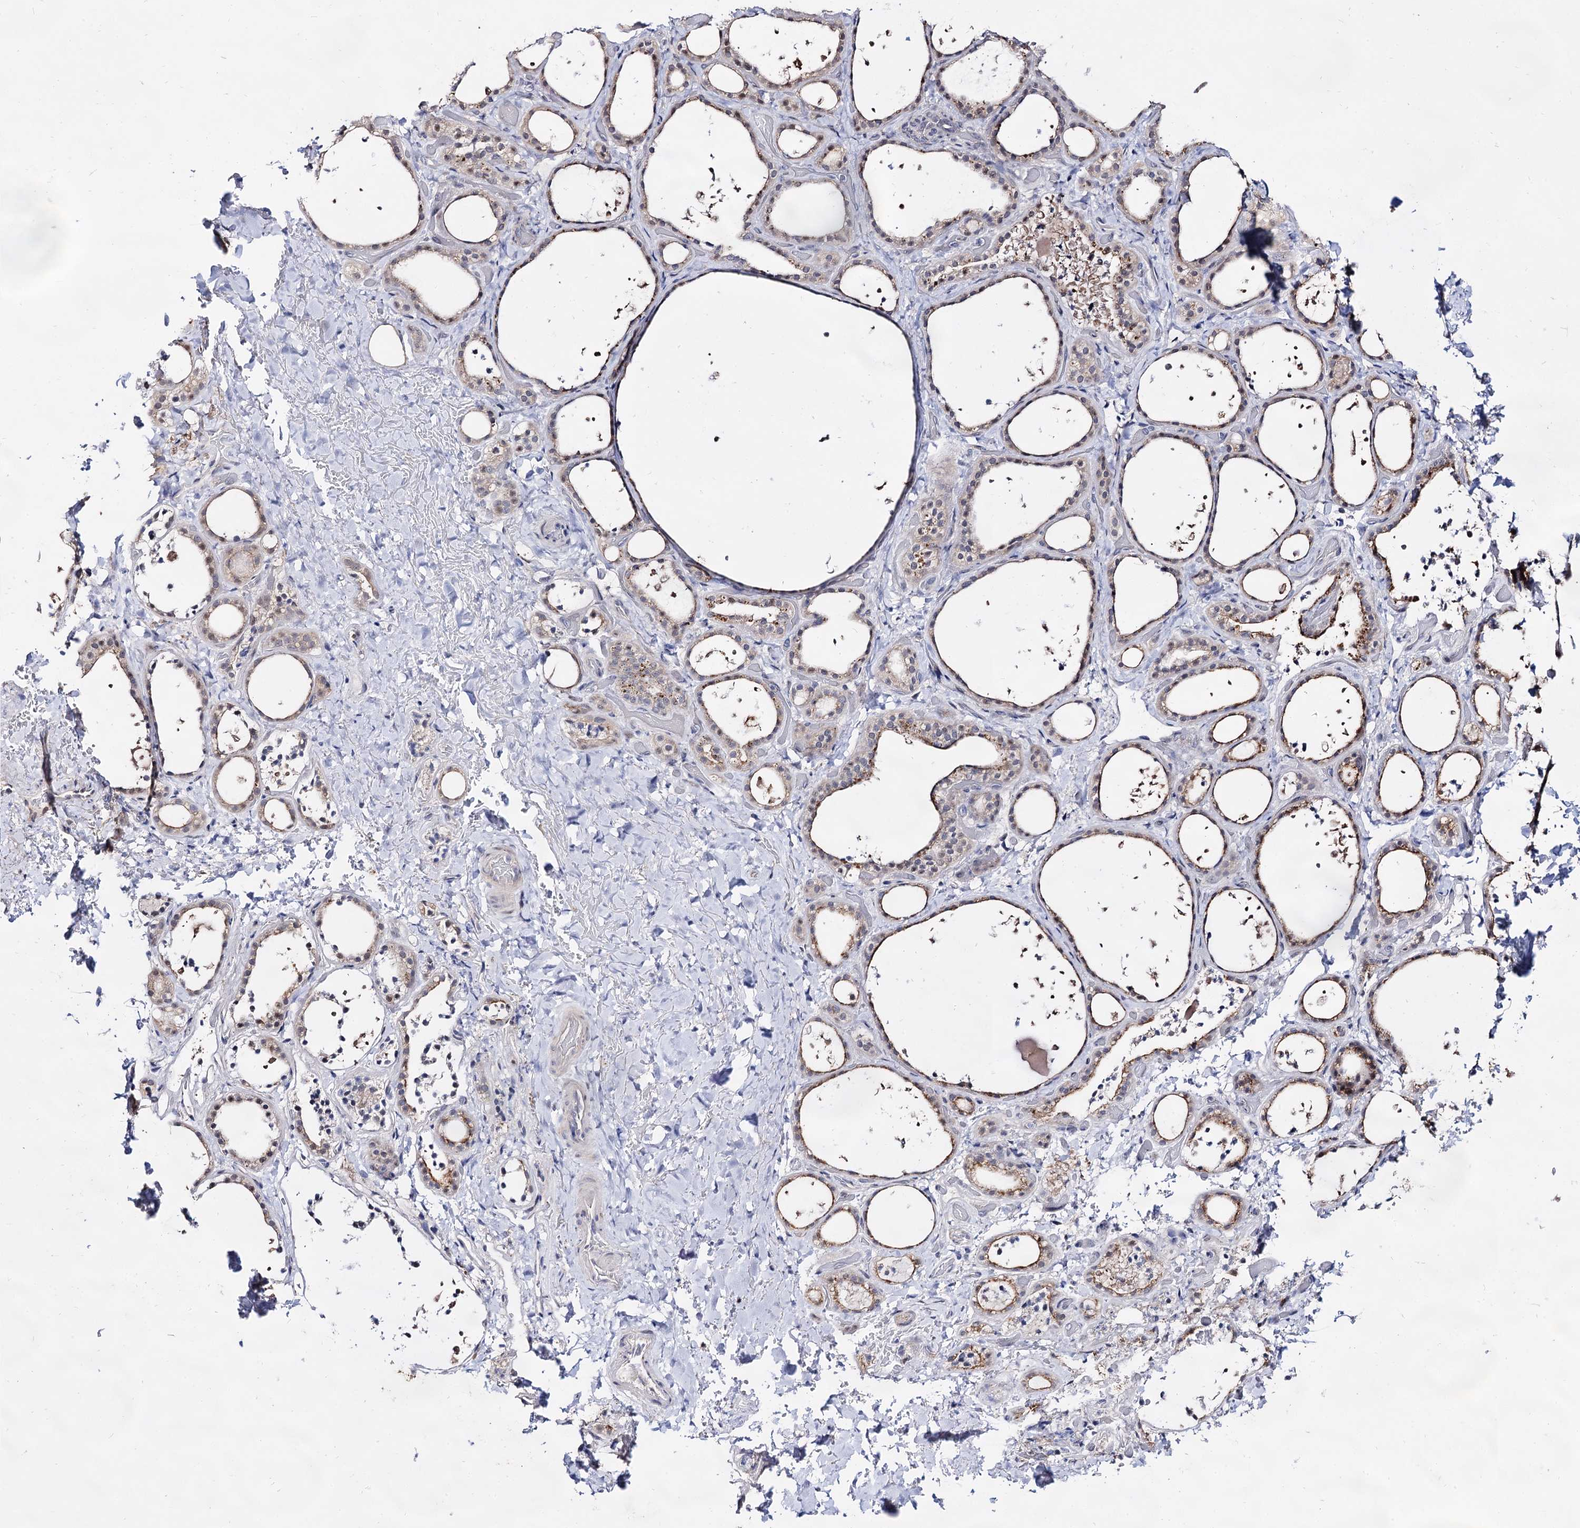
{"staining": {"intensity": "weak", "quantity": "25%-75%", "location": "cytoplasmic/membranous"}, "tissue": "thyroid gland", "cell_type": "Glandular cells", "image_type": "normal", "snomed": [{"axis": "morphology", "description": "Normal tissue, NOS"}, {"axis": "topography", "description": "Thyroid gland"}], "caption": "Immunohistochemical staining of normal thyroid gland displays 25%-75% levels of weak cytoplasmic/membranous protein positivity in about 25%-75% of glandular cells. The staining was performed using DAB to visualize the protein expression in brown, while the nuclei were stained in blue with hematoxylin (Magnification: 20x).", "gene": "ARFIP2", "patient": {"sex": "female", "age": 44}}